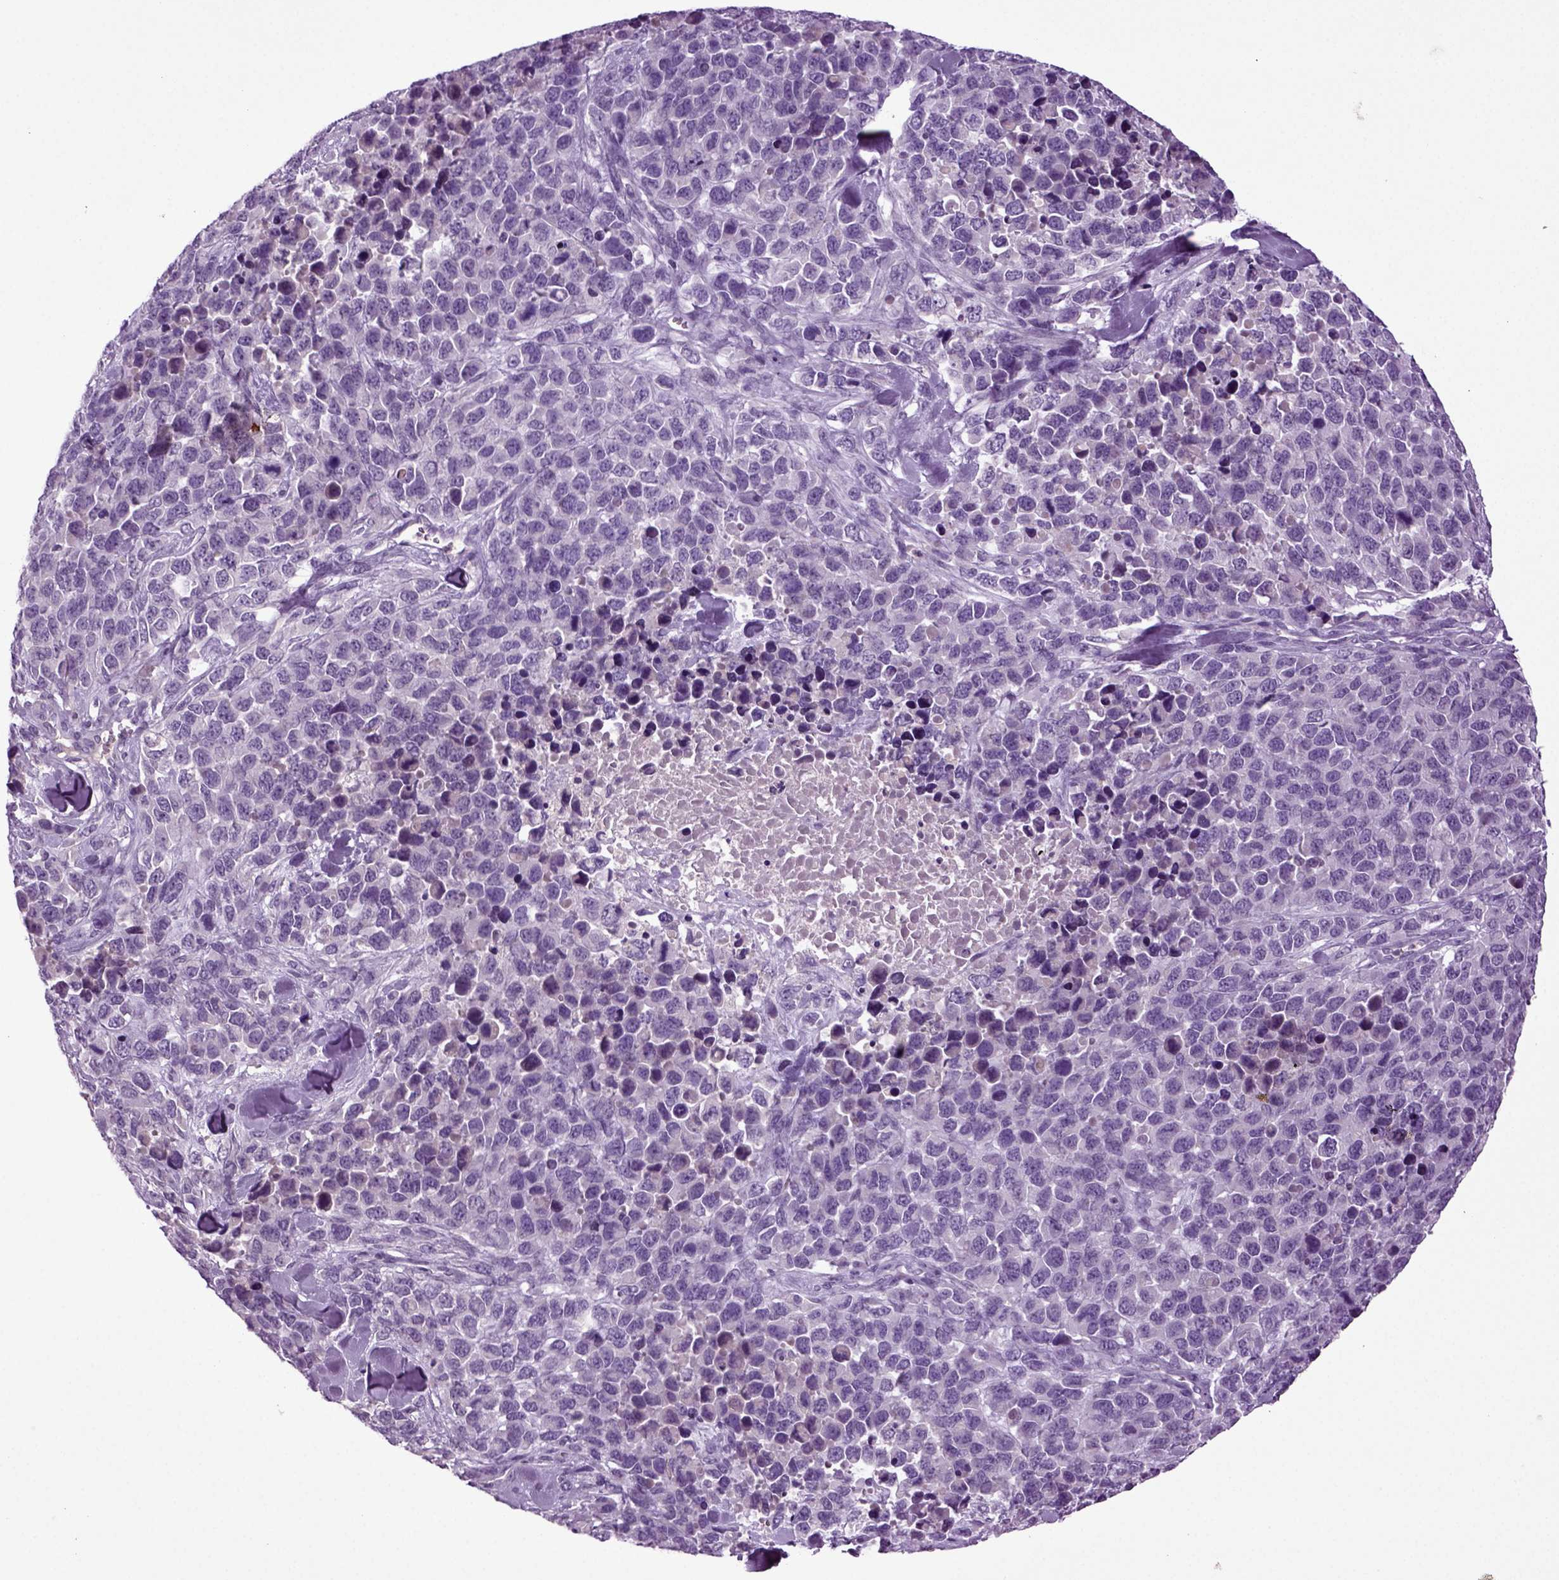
{"staining": {"intensity": "negative", "quantity": "none", "location": "none"}, "tissue": "melanoma", "cell_type": "Tumor cells", "image_type": "cancer", "snomed": [{"axis": "morphology", "description": "Malignant melanoma, Metastatic site"}, {"axis": "topography", "description": "Skin"}], "caption": "The immunohistochemistry (IHC) photomicrograph has no significant staining in tumor cells of malignant melanoma (metastatic site) tissue.", "gene": "FGF11", "patient": {"sex": "male", "age": 84}}